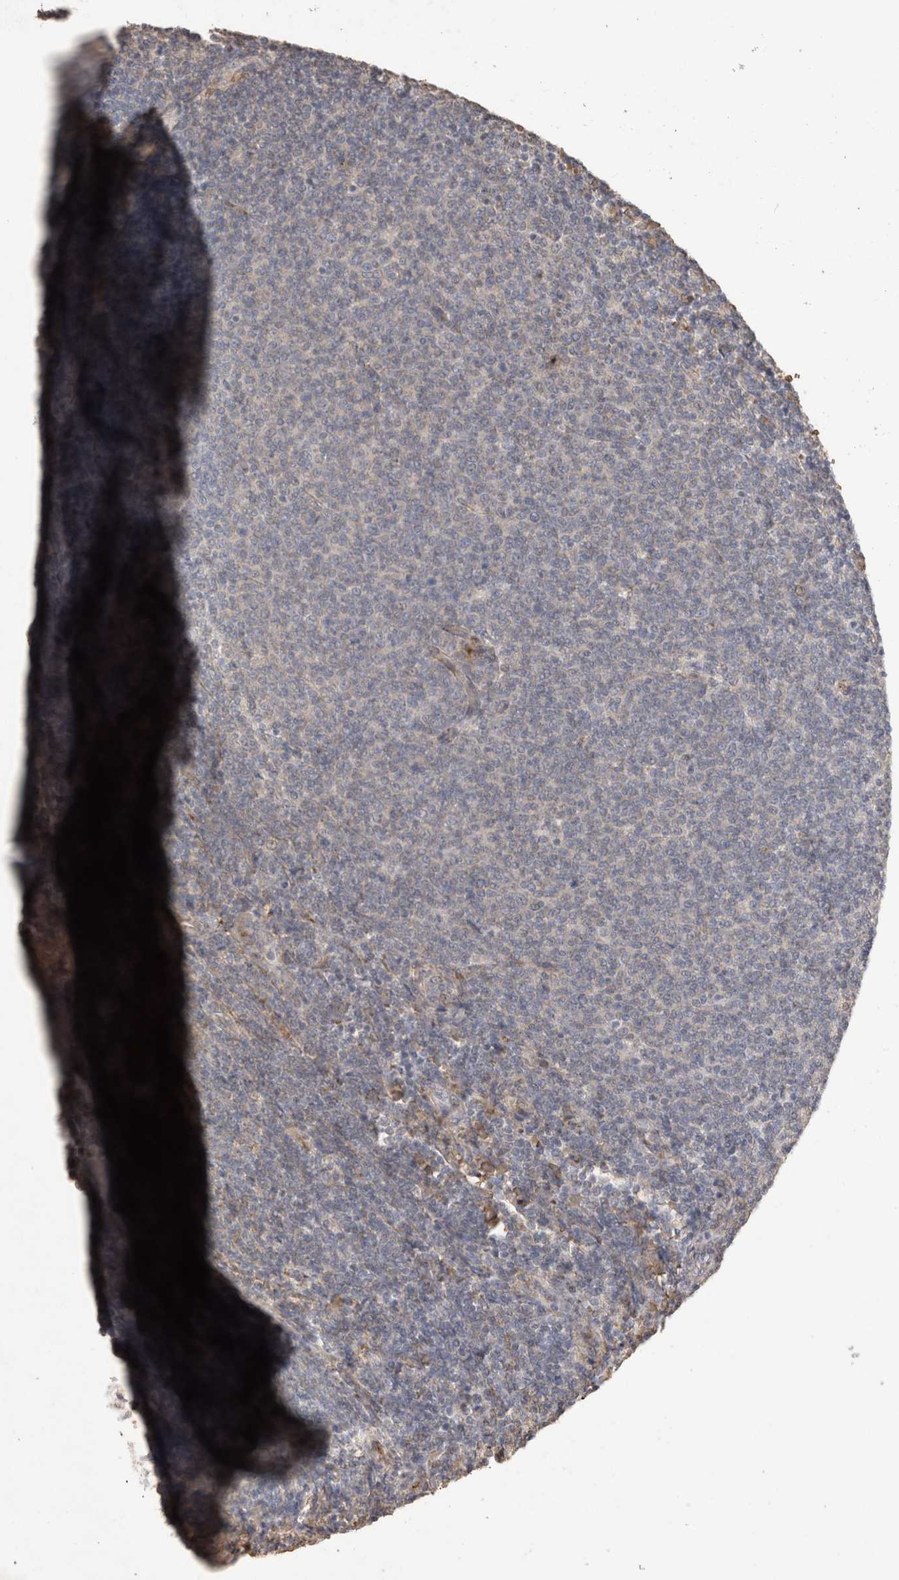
{"staining": {"intensity": "negative", "quantity": "none", "location": "none"}, "tissue": "lymphoma", "cell_type": "Tumor cells", "image_type": "cancer", "snomed": [{"axis": "morphology", "description": "Malignant lymphoma, non-Hodgkin's type, Low grade"}, {"axis": "topography", "description": "Lymph node"}], "caption": "High magnification brightfield microscopy of low-grade malignant lymphoma, non-Hodgkin's type stained with DAB (3,3'-diaminobenzidine) (brown) and counterstained with hematoxylin (blue): tumor cells show no significant positivity.", "gene": "C1QTNF5", "patient": {"sex": "male", "age": 66}}